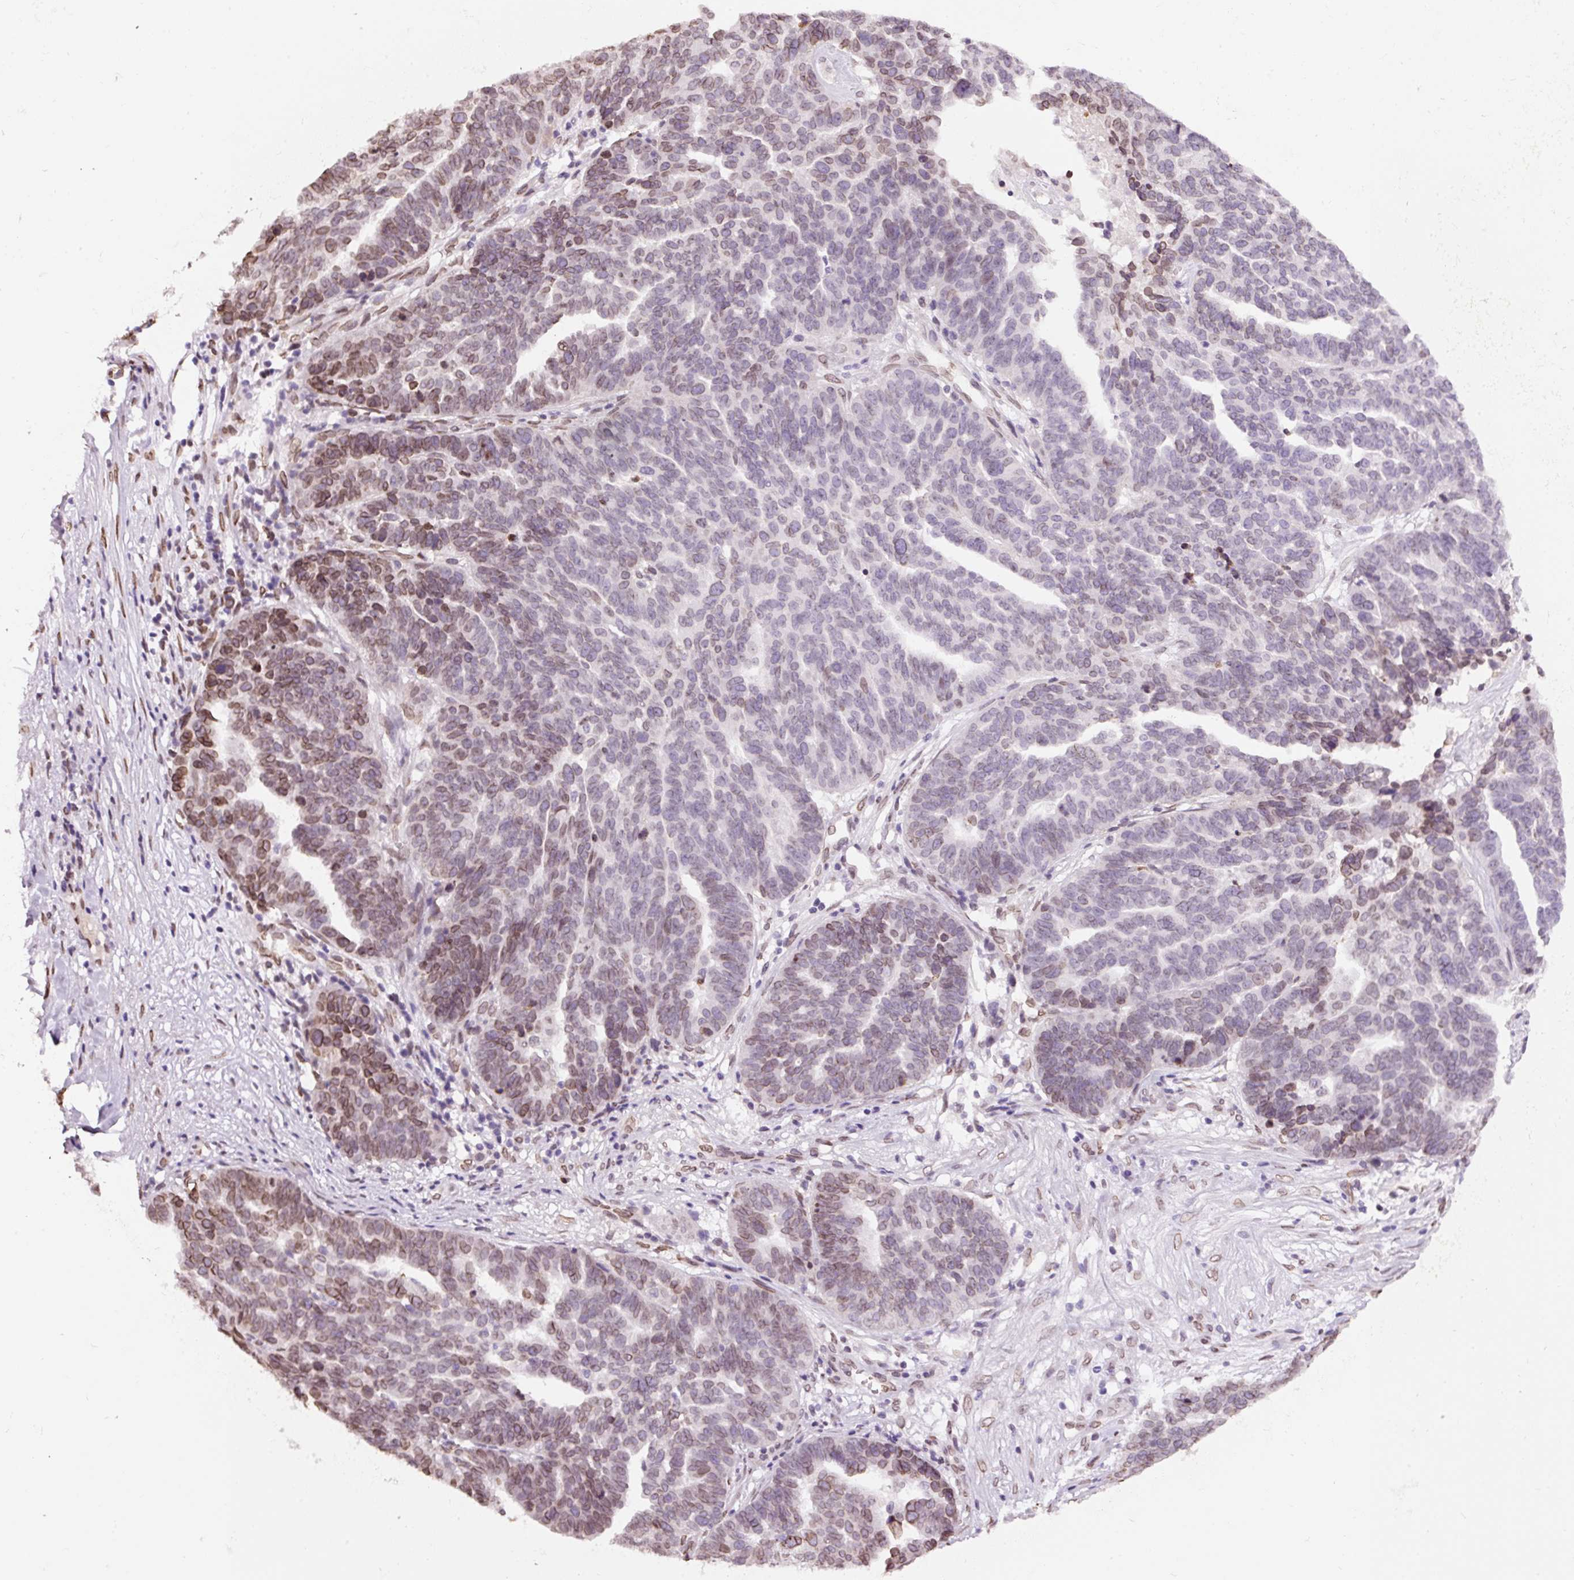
{"staining": {"intensity": "moderate", "quantity": "25%-75%", "location": "cytoplasmic/membranous,nuclear"}, "tissue": "ovarian cancer", "cell_type": "Tumor cells", "image_type": "cancer", "snomed": [{"axis": "morphology", "description": "Cystadenocarcinoma, serous, NOS"}, {"axis": "topography", "description": "Ovary"}], "caption": "Ovarian cancer (serous cystadenocarcinoma) stained with a brown dye demonstrates moderate cytoplasmic/membranous and nuclear positive staining in approximately 25%-75% of tumor cells.", "gene": "ZNF224", "patient": {"sex": "female", "age": 59}}